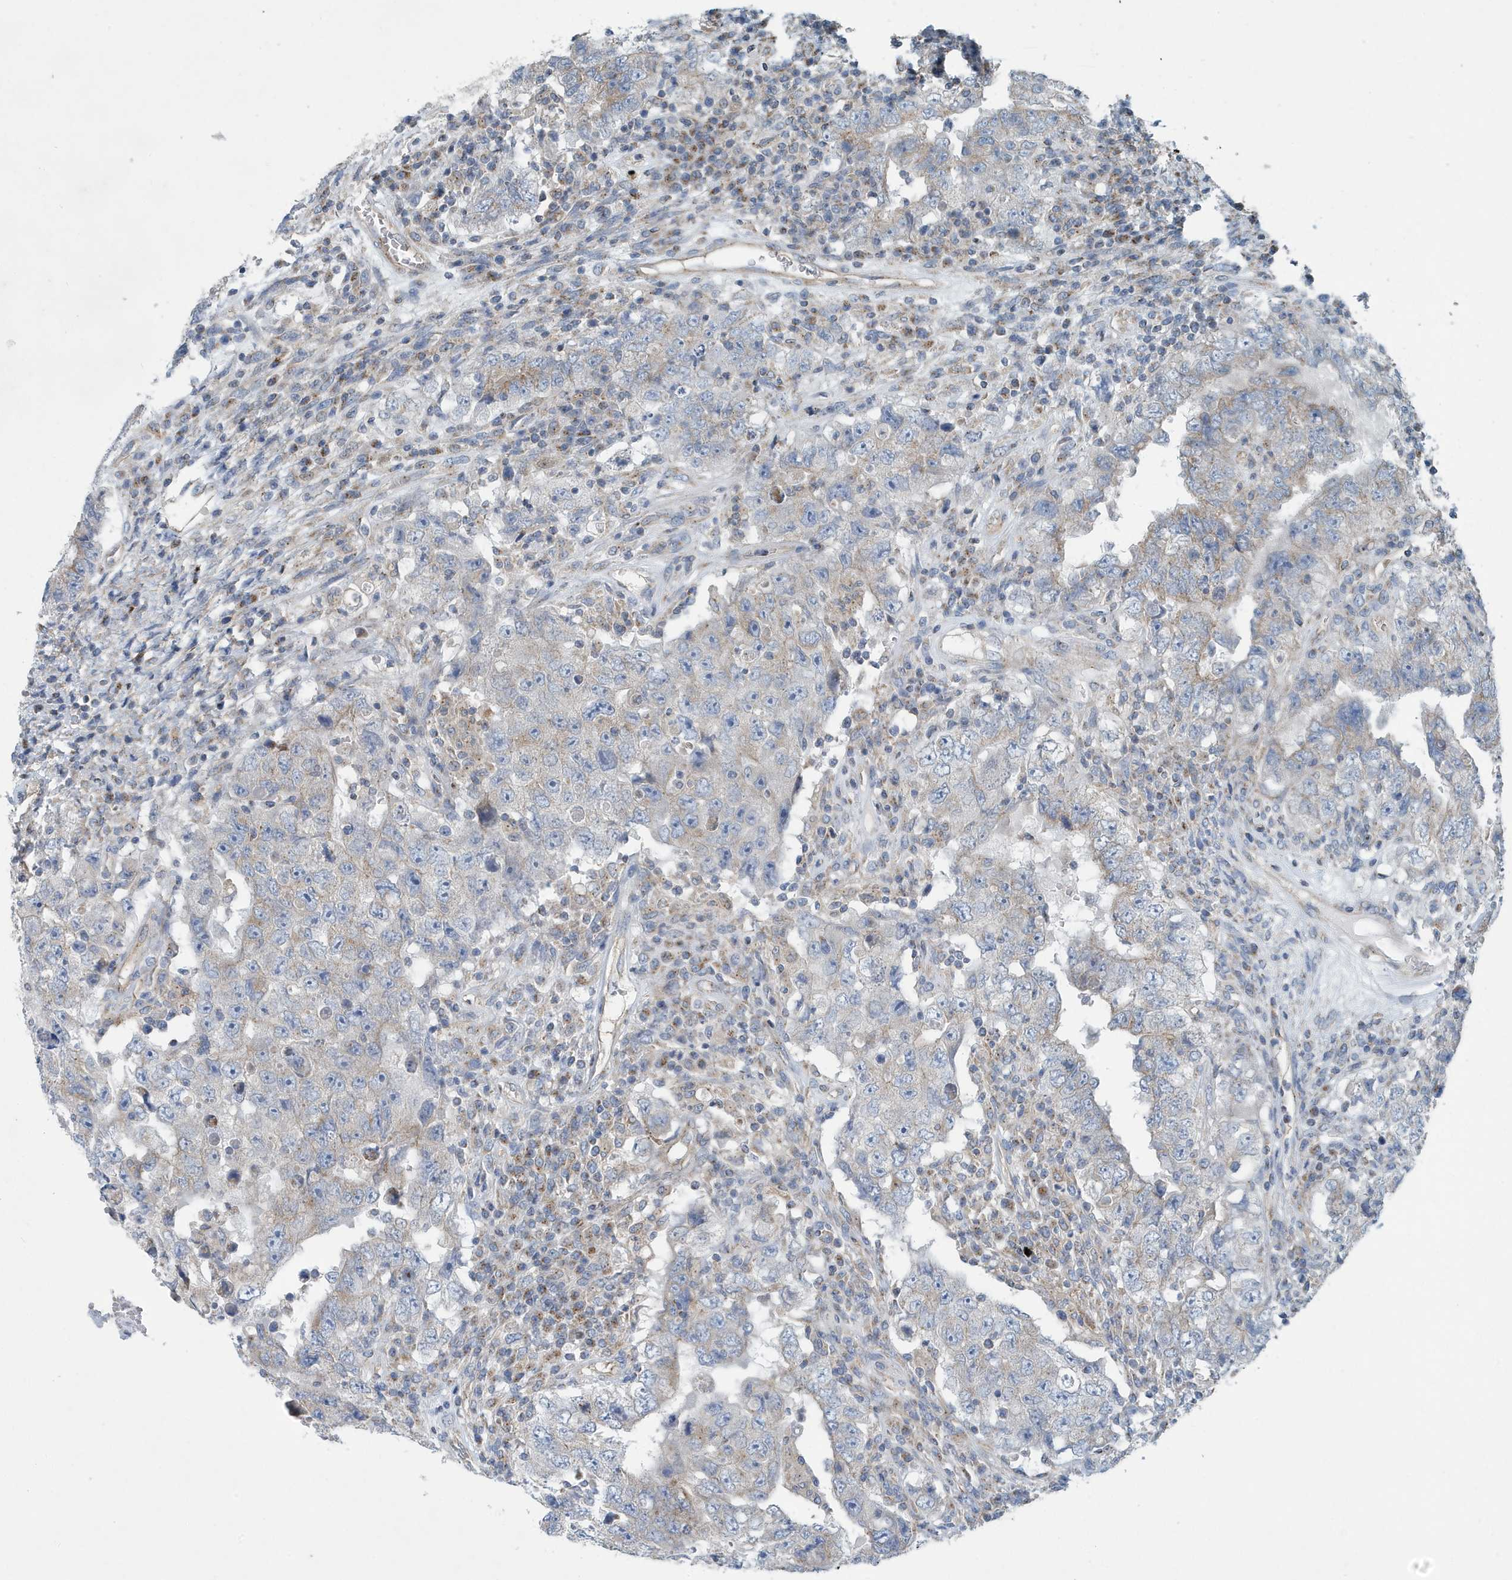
{"staining": {"intensity": "weak", "quantity": "<25%", "location": "cytoplasmic/membranous"}, "tissue": "testis cancer", "cell_type": "Tumor cells", "image_type": "cancer", "snomed": [{"axis": "morphology", "description": "Carcinoma, Embryonal, NOS"}, {"axis": "topography", "description": "Testis"}], "caption": "IHC micrograph of neoplastic tissue: human testis cancer (embryonal carcinoma) stained with DAB (3,3'-diaminobenzidine) shows no significant protein expression in tumor cells.", "gene": "PPM1M", "patient": {"sex": "male", "age": 26}}